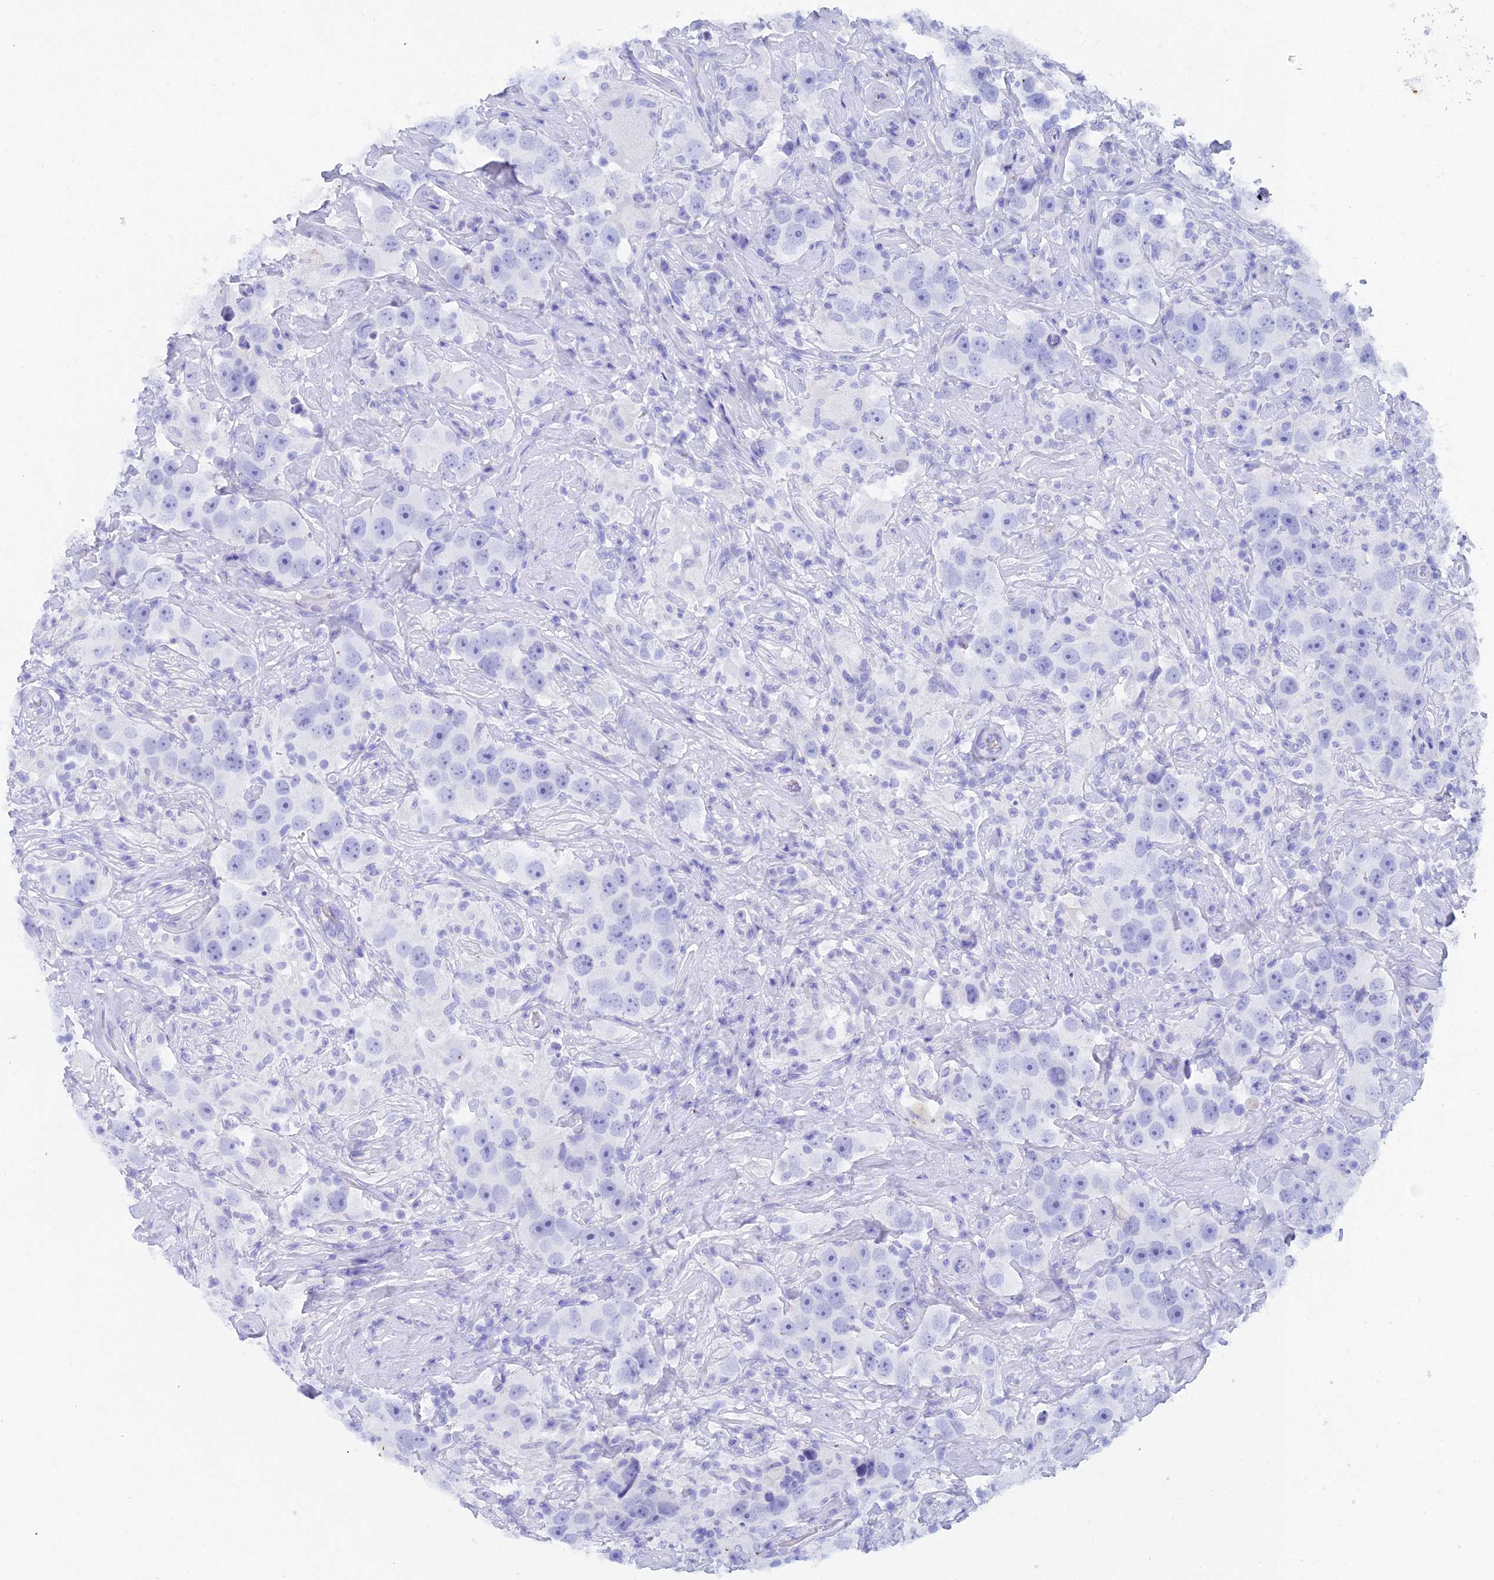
{"staining": {"intensity": "negative", "quantity": "none", "location": "none"}, "tissue": "testis cancer", "cell_type": "Tumor cells", "image_type": "cancer", "snomed": [{"axis": "morphology", "description": "Seminoma, NOS"}, {"axis": "topography", "description": "Testis"}], "caption": "The image shows no significant expression in tumor cells of seminoma (testis). Brightfield microscopy of immunohistochemistry (IHC) stained with DAB (3,3'-diaminobenzidine) (brown) and hematoxylin (blue), captured at high magnification.", "gene": "REG1A", "patient": {"sex": "male", "age": 49}}